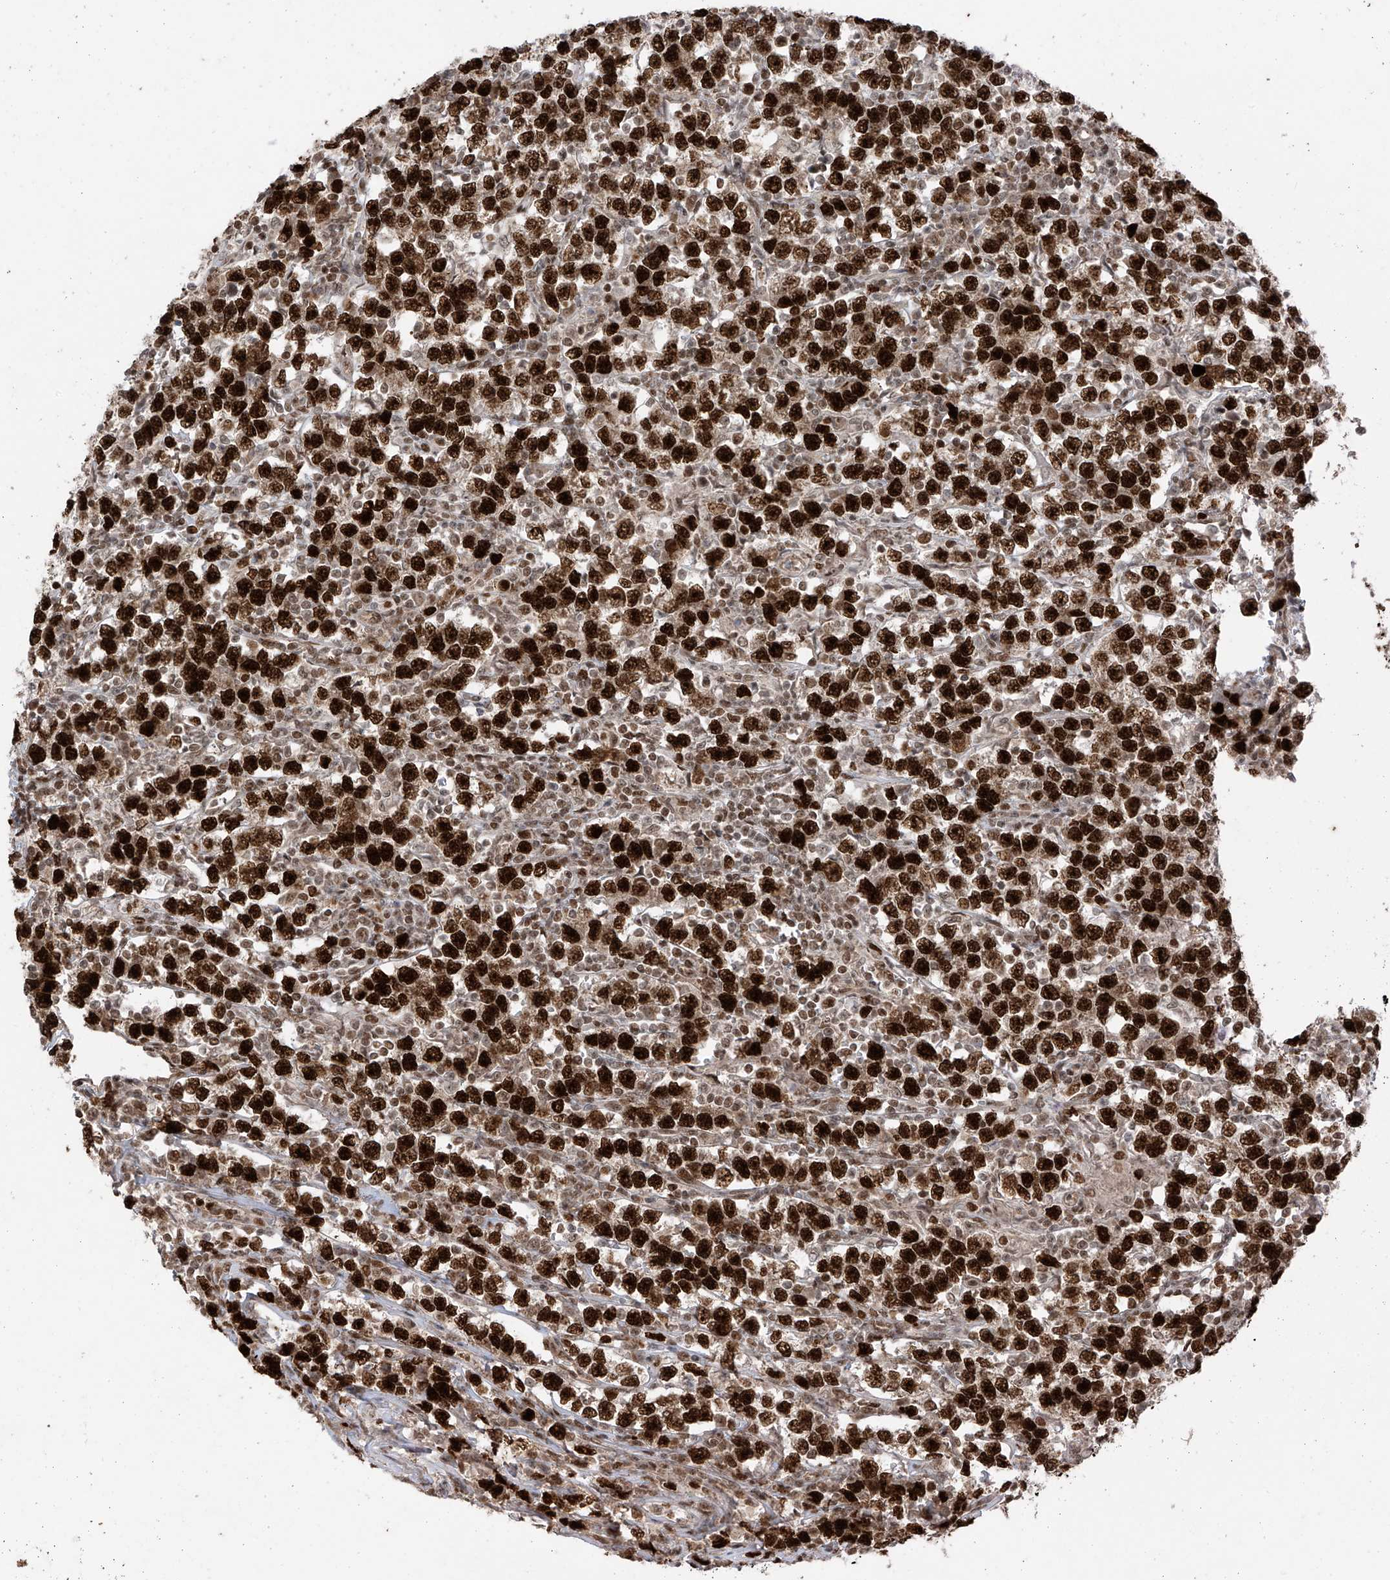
{"staining": {"intensity": "strong", "quantity": ">75%", "location": "nuclear"}, "tissue": "testis cancer", "cell_type": "Tumor cells", "image_type": "cancer", "snomed": [{"axis": "morphology", "description": "Normal tissue, NOS"}, {"axis": "morphology", "description": "Seminoma, NOS"}, {"axis": "topography", "description": "Testis"}], "caption": "IHC histopathology image of human testis seminoma stained for a protein (brown), which demonstrates high levels of strong nuclear expression in approximately >75% of tumor cells.", "gene": "ARHGEF3", "patient": {"sex": "male", "age": 43}}